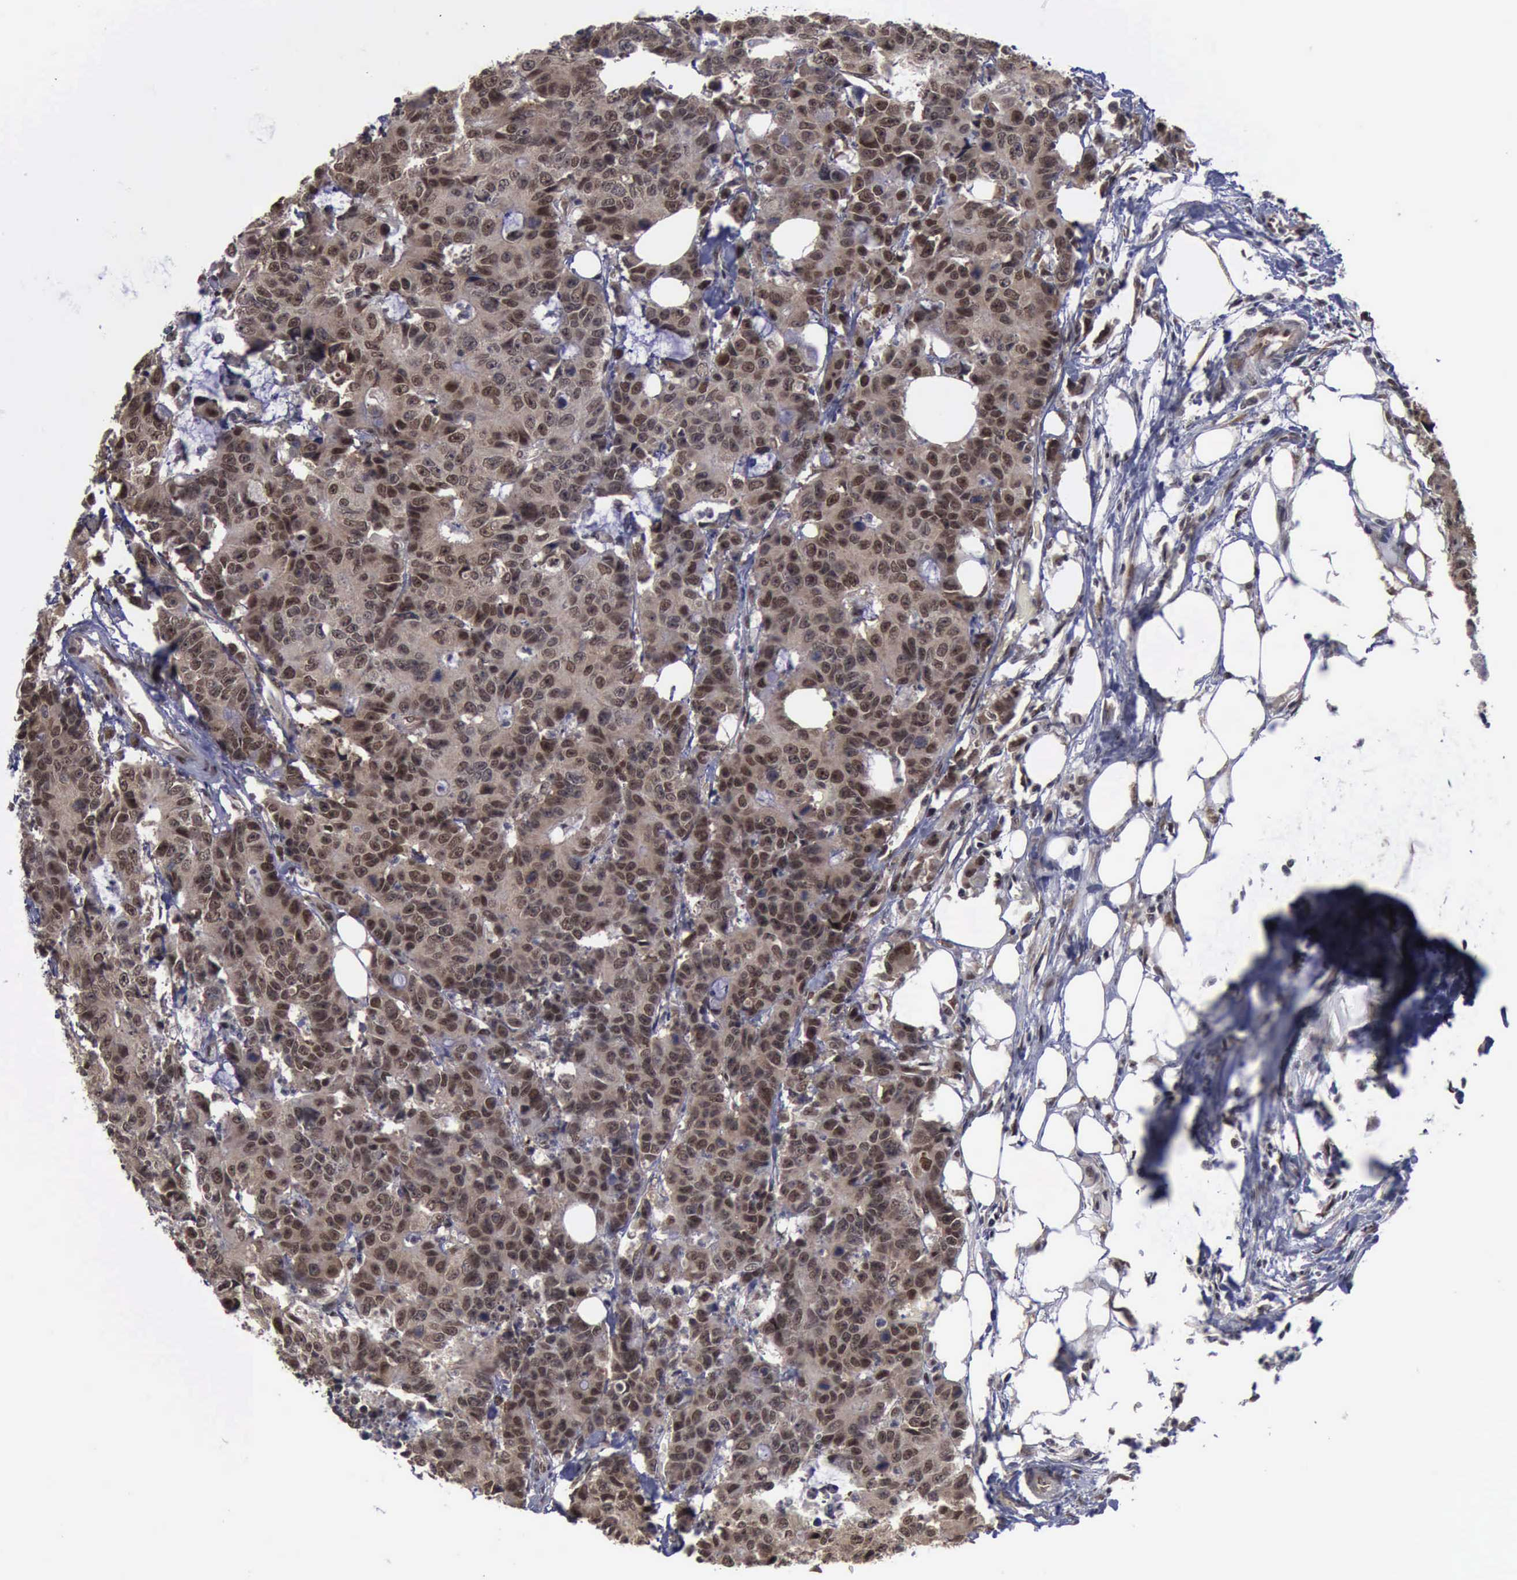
{"staining": {"intensity": "moderate", "quantity": ">75%", "location": "cytoplasmic/membranous,nuclear"}, "tissue": "colorectal cancer", "cell_type": "Tumor cells", "image_type": "cancer", "snomed": [{"axis": "morphology", "description": "Adenocarcinoma, NOS"}, {"axis": "topography", "description": "Colon"}], "caption": "Brown immunohistochemical staining in human adenocarcinoma (colorectal) reveals moderate cytoplasmic/membranous and nuclear positivity in approximately >75% of tumor cells.", "gene": "RTCB", "patient": {"sex": "female", "age": 86}}